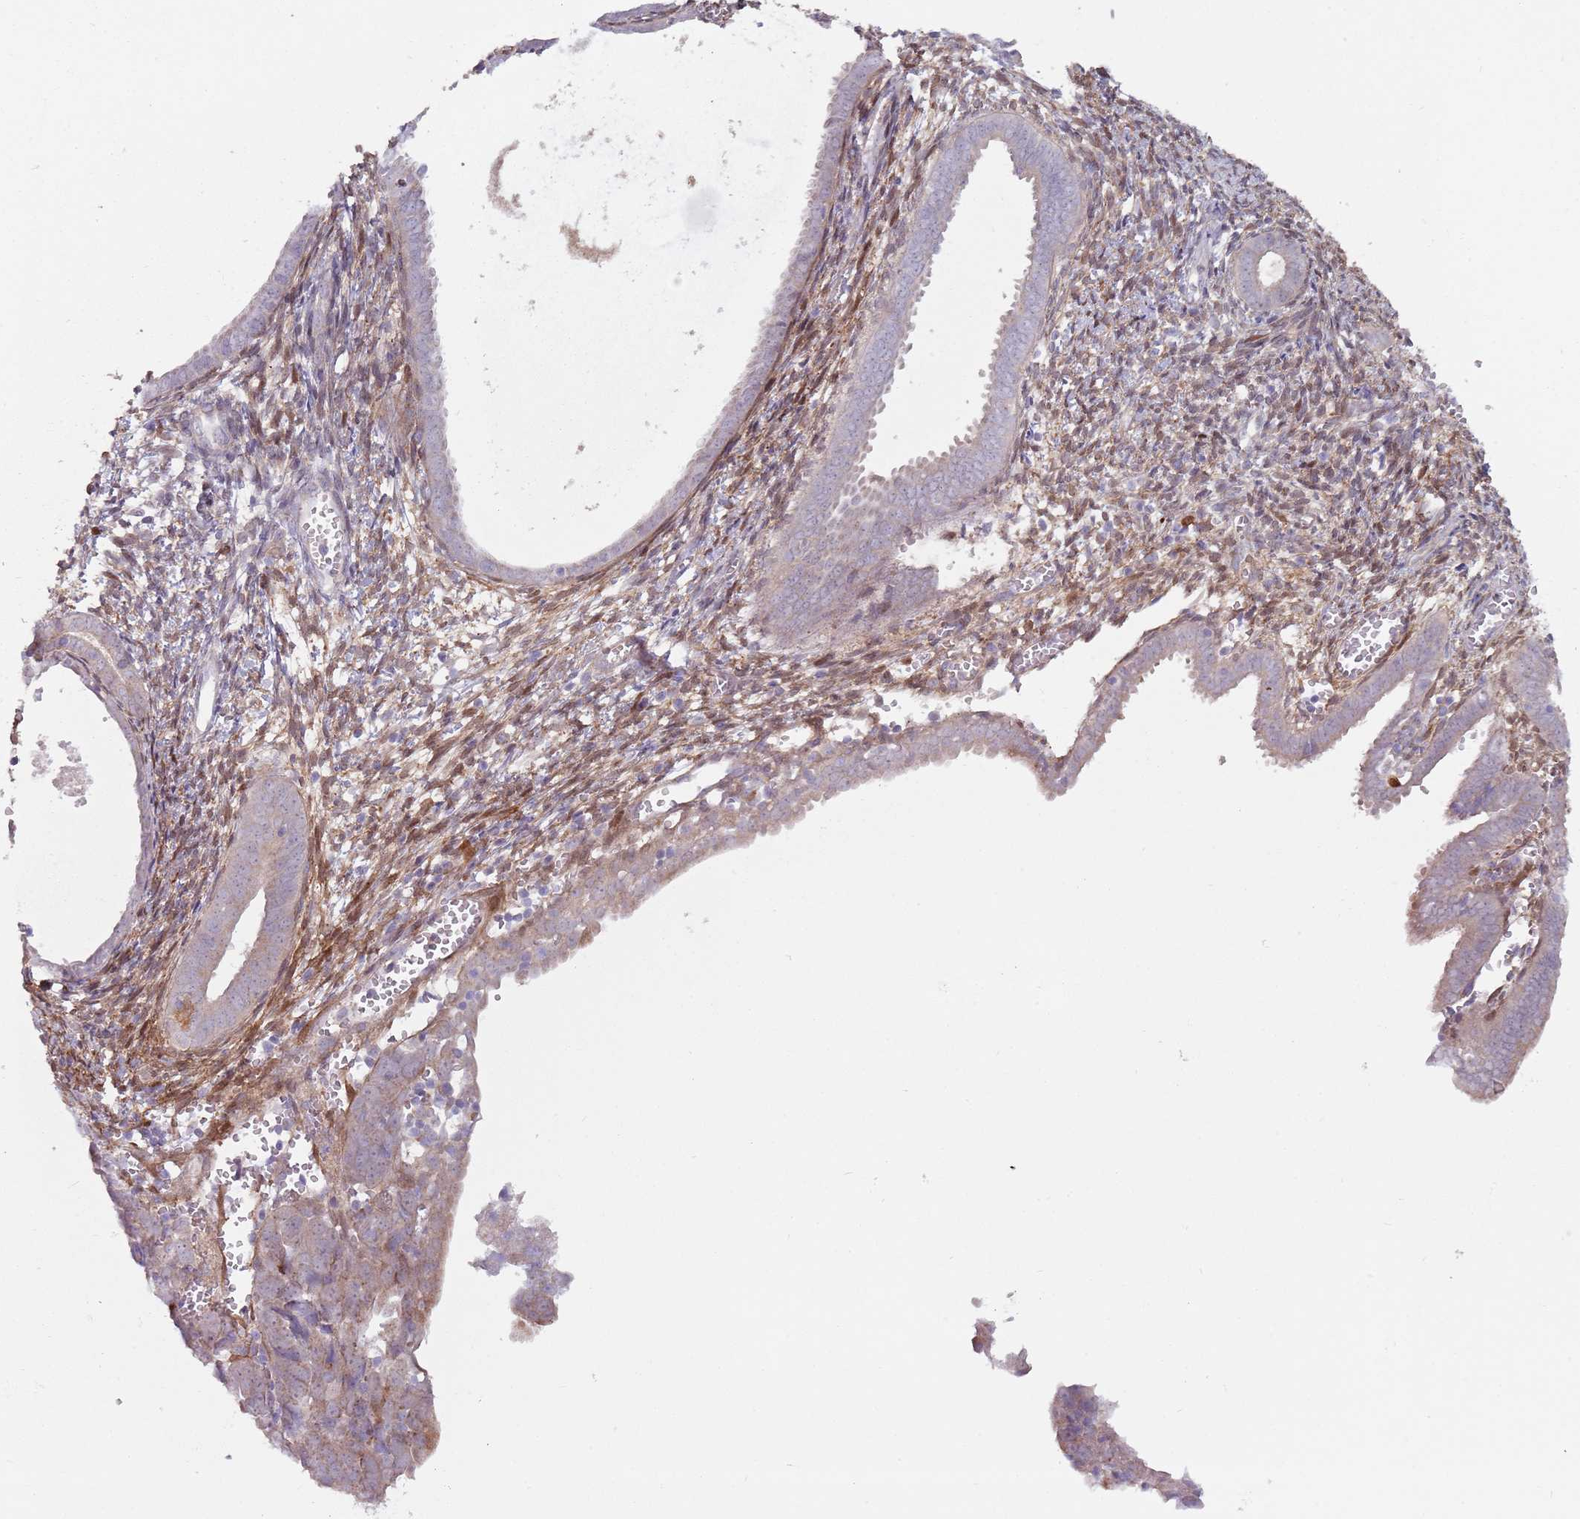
{"staining": {"intensity": "weak", "quantity": "<25%", "location": "cytoplasmic/membranous"}, "tissue": "endometrial cancer", "cell_type": "Tumor cells", "image_type": "cancer", "snomed": [{"axis": "morphology", "description": "Adenocarcinoma, NOS"}, {"axis": "topography", "description": "Endometrium"}], "caption": "IHC of endometrial cancer reveals no staining in tumor cells.", "gene": "CCDC150", "patient": {"sex": "female", "age": 75}}